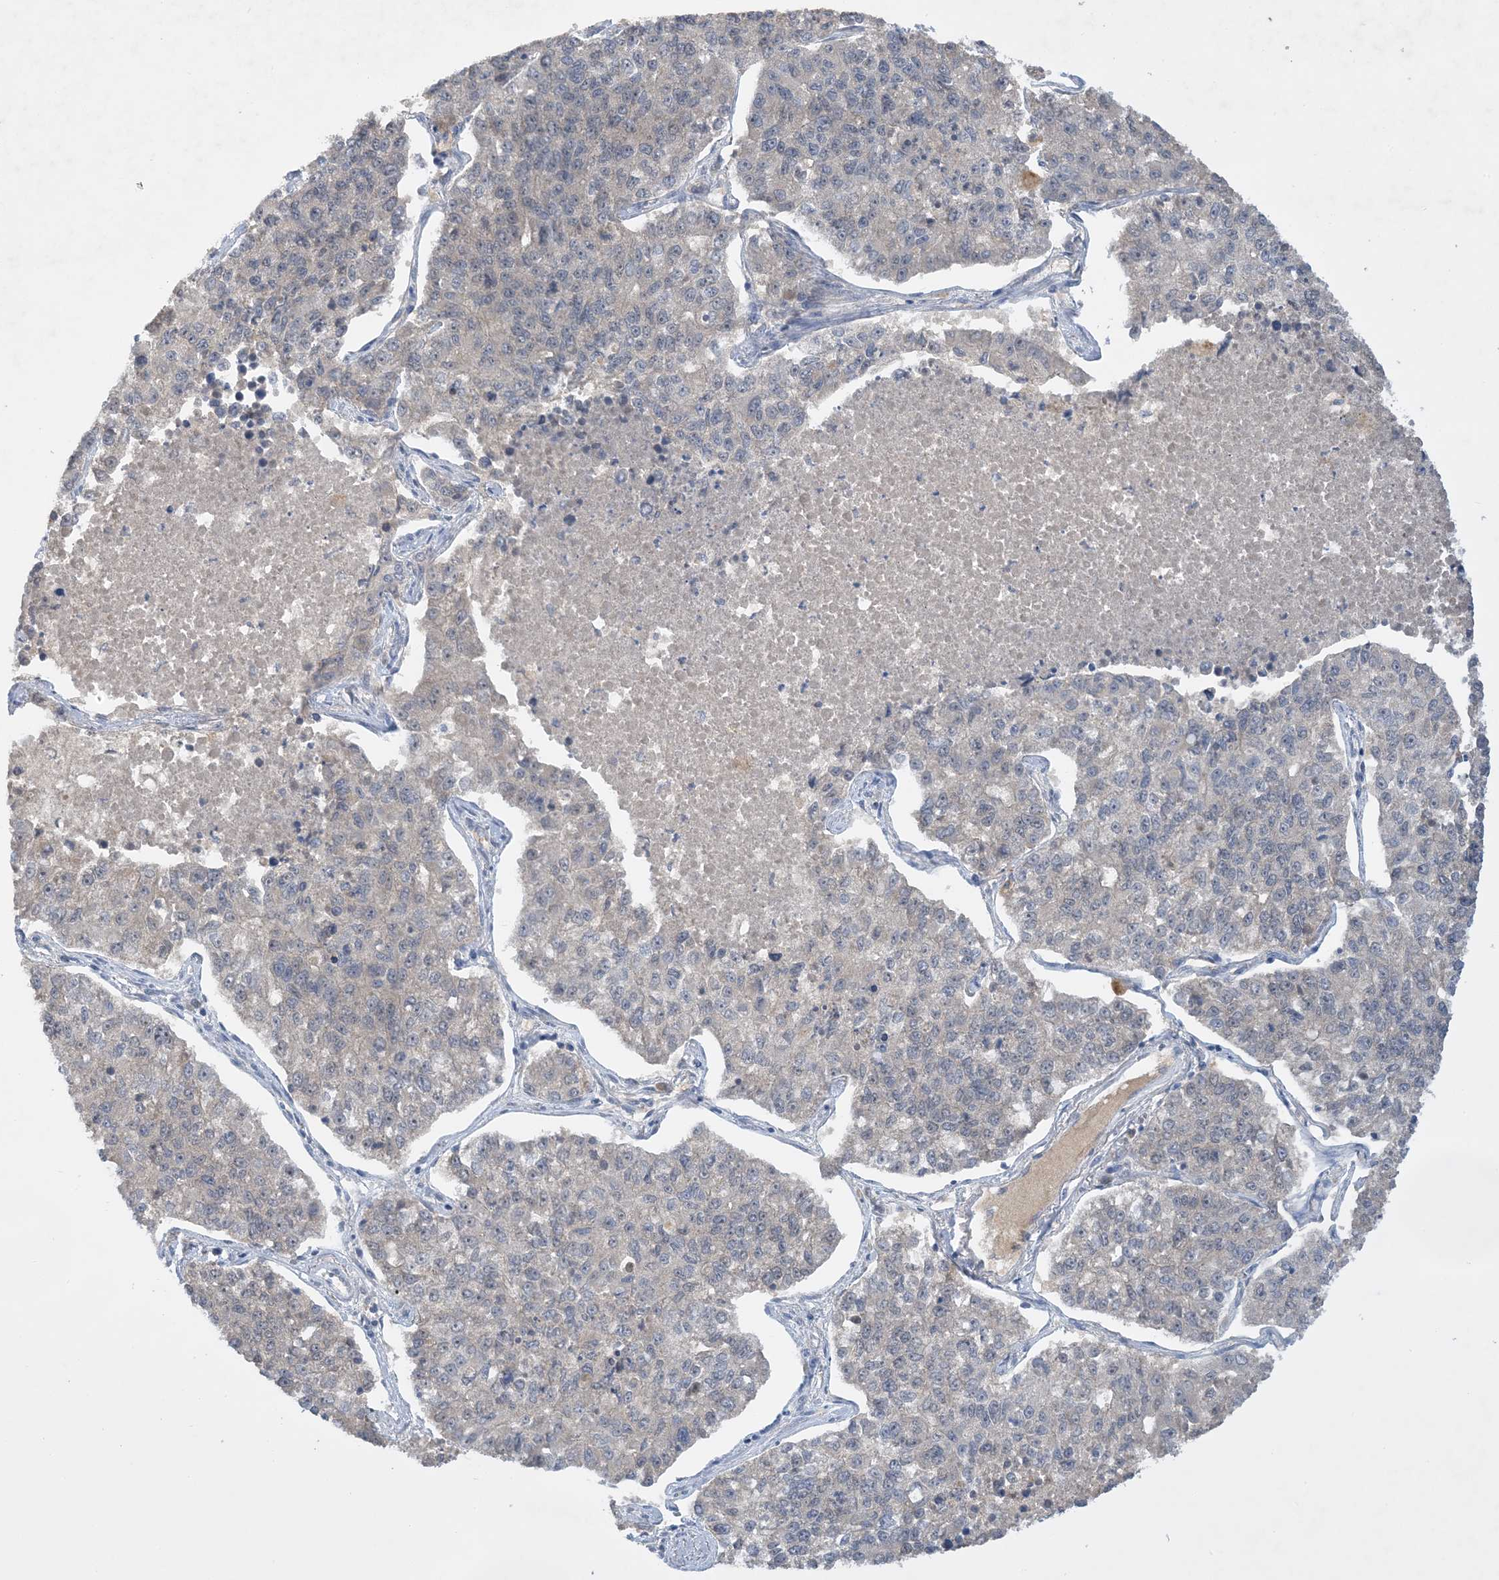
{"staining": {"intensity": "negative", "quantity": "none", "location": "none"}, "tissue": "lung cancer", "cell_type": "Tumor cells", "image_type": "cancer", "snomed": [{"axis": "morphology", "description": "Adenocarcinoma, NOS"}, {"axis": "topography", "description": "Lung"}], "caption": "IHC of lung cancer shows no positivity in tumor cells.", "gene": "UBE2E1", "patient": {"sex": "male", "age": 49}}